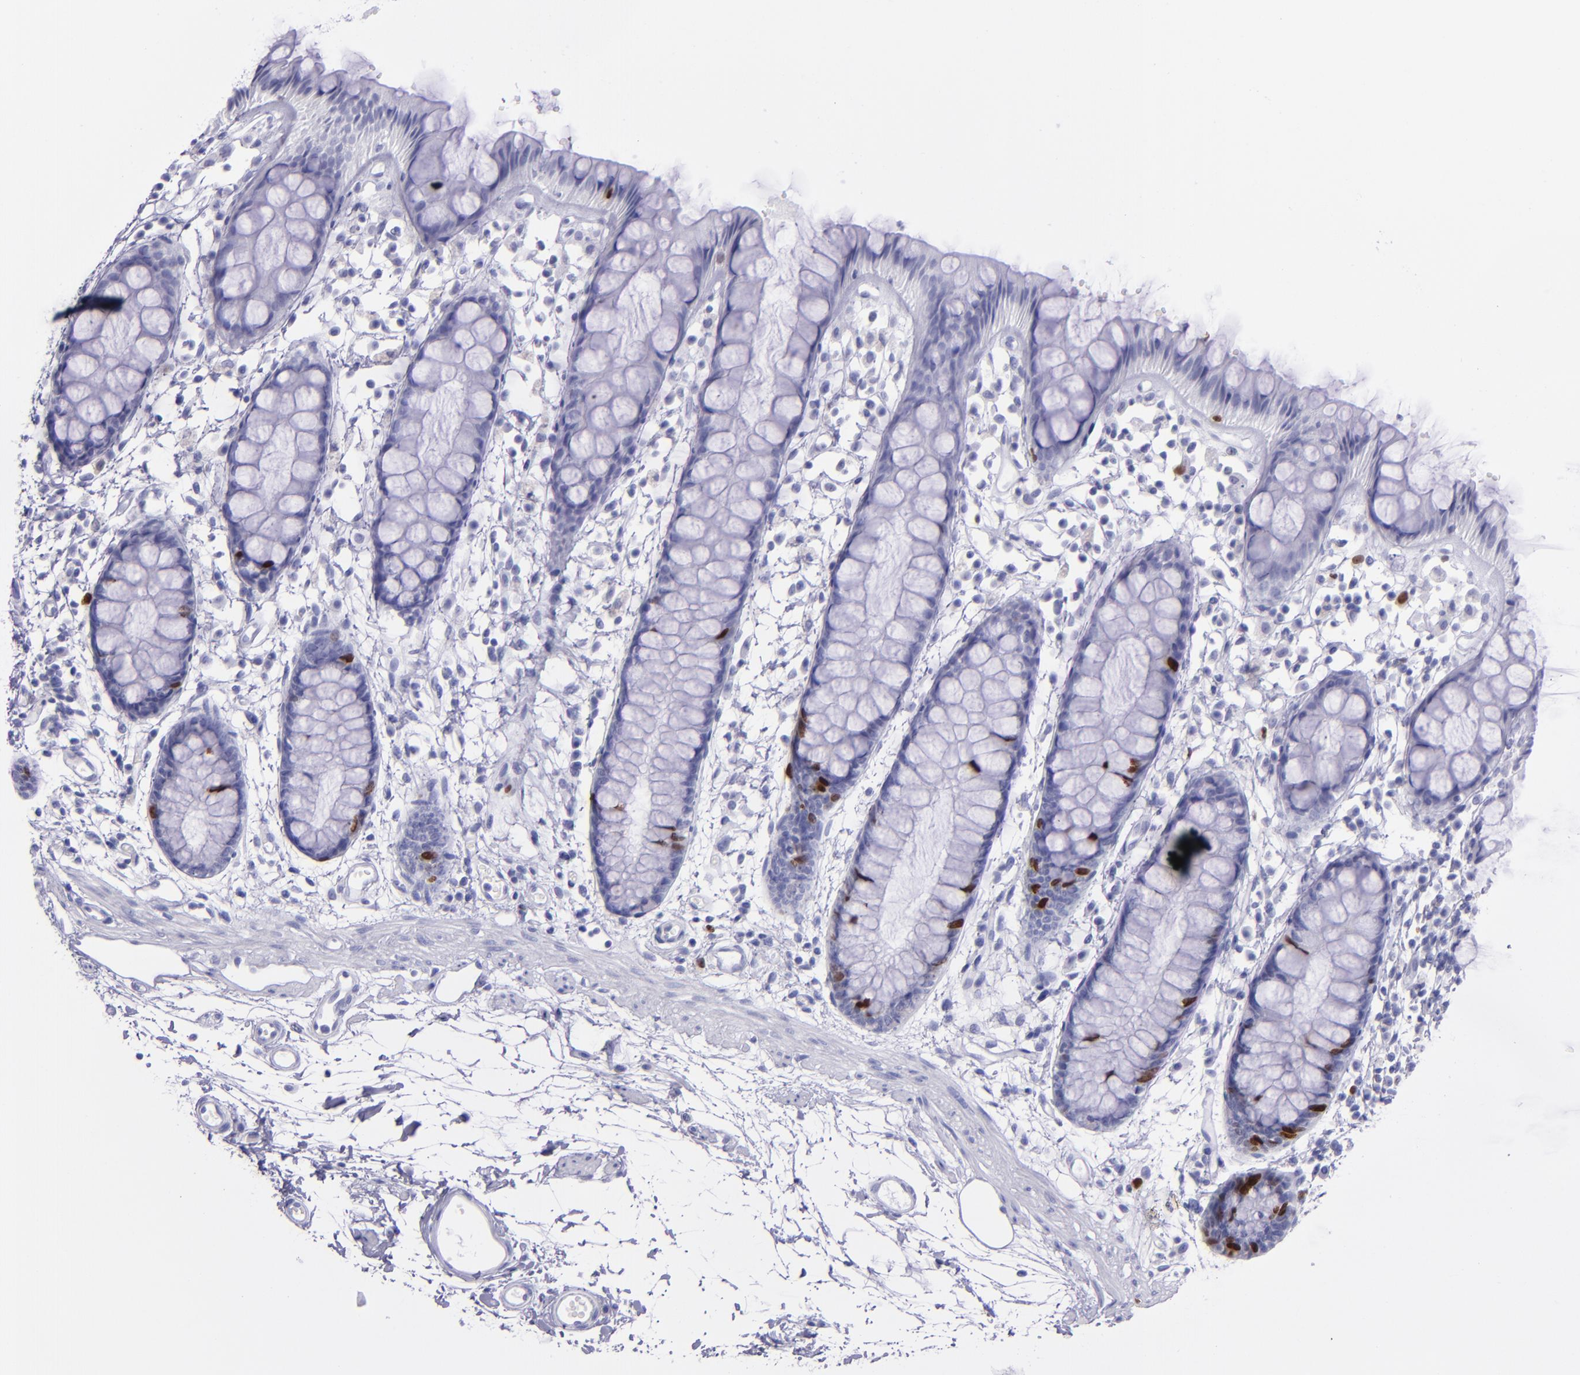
{"staining": {"intensity": "strong", "quantity": "<25%", "location": "nuclear"}, "tissue": "rectum", "cell_type": "Glandular cells", "image_type": "normal", "snomed": [{"axis": "morphology", "description": "Normal tissue, NOS"}, {"axis": "topography", "description": "Rectum"}], "caption": "Rectum stained for a protein (brown) reveals strong nuclear positive expression in about <25% of glandular cells.", "gene": "TOP2A", "patient": {"sex": "female", "age": 66}}